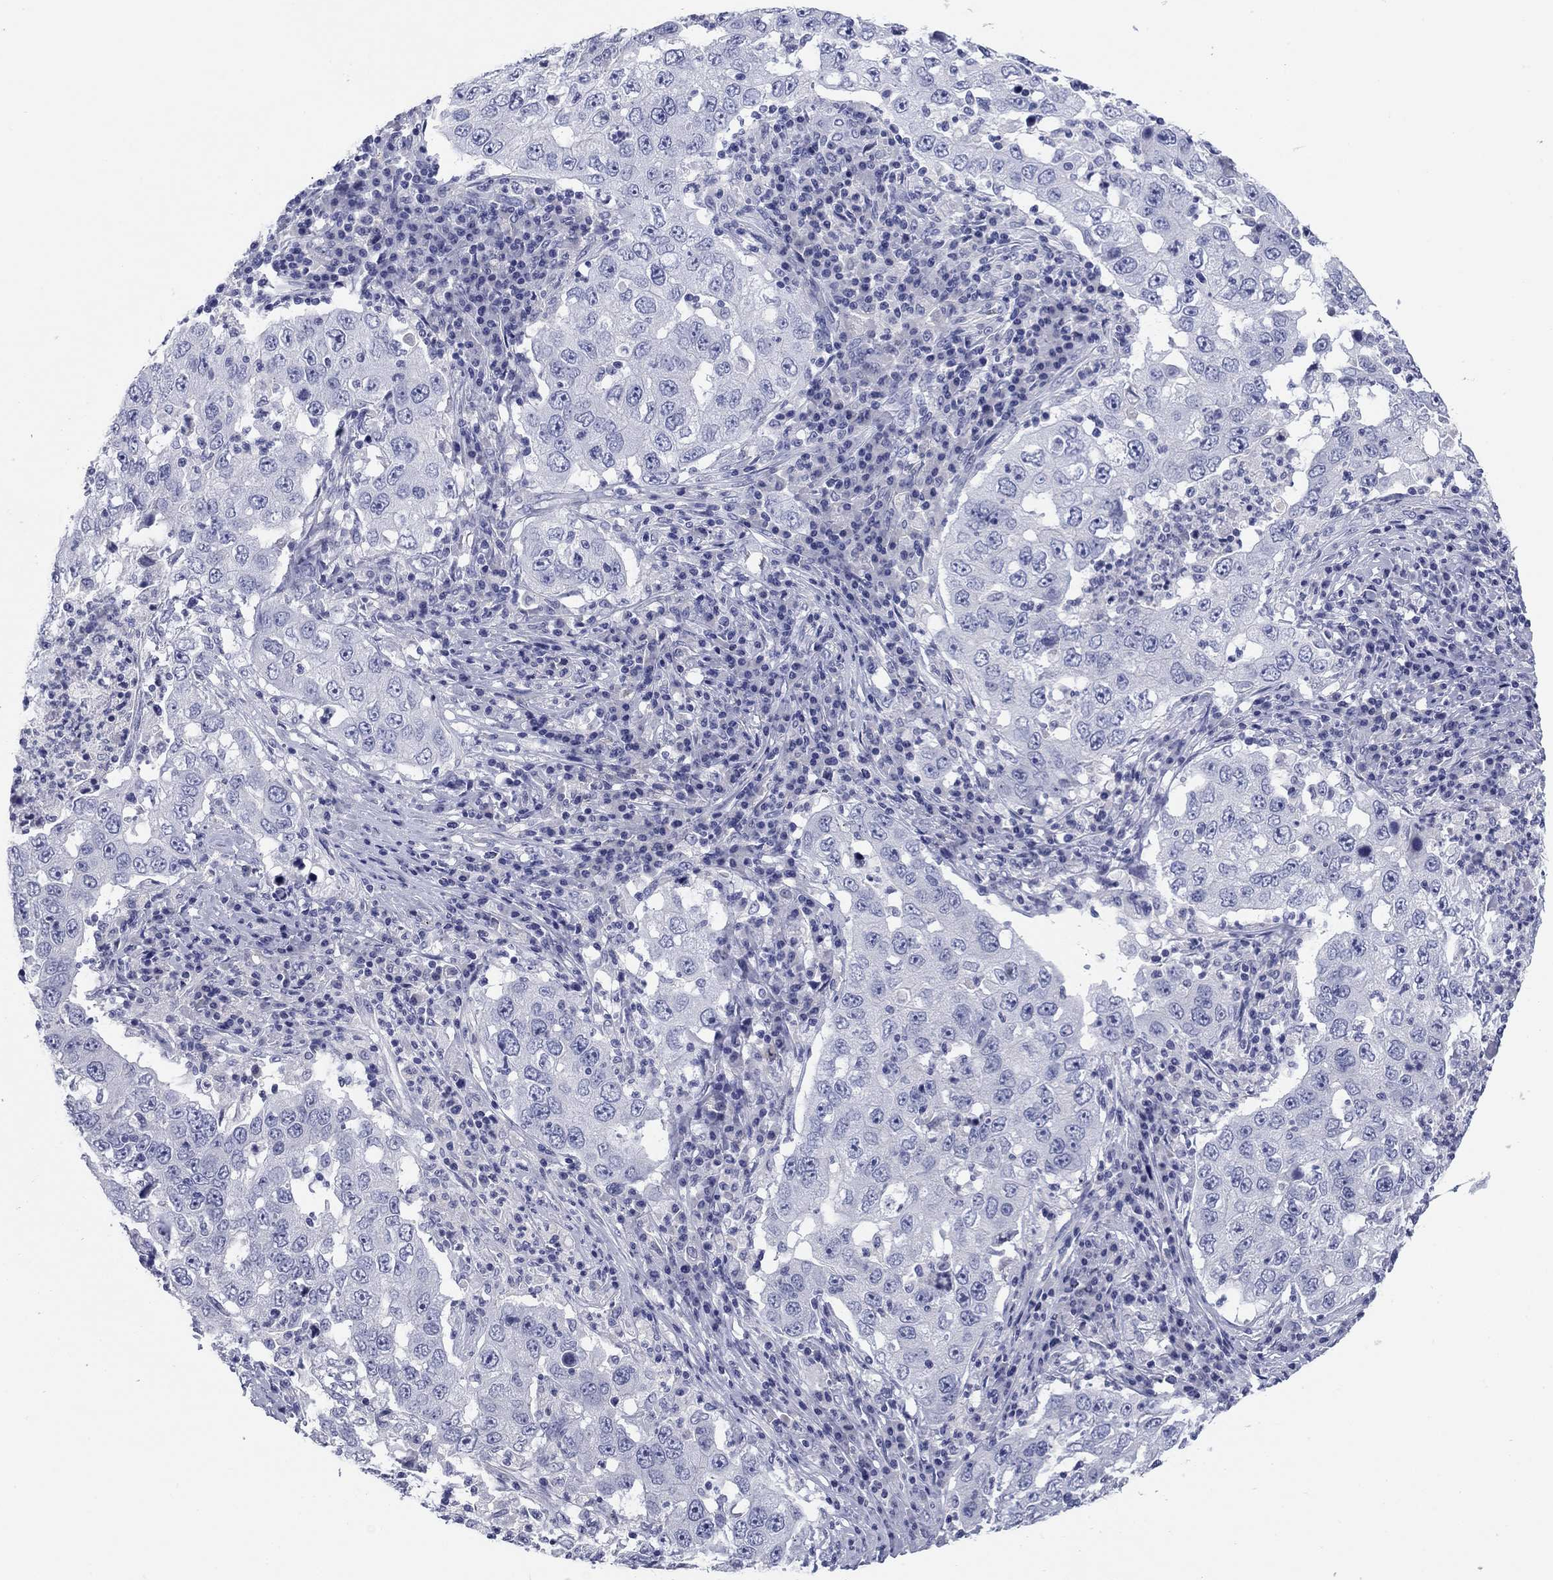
{"staining": {"intensity": "negative", "quantity": "none", "location": "none"}, "tissue": "lung cancer", "cell_type": "Tumor cells", "image_type": "cancer", "snomed": [{"axis": "morphology", "description": "Adenocarcinoma, NOS"}, {"axis": "topography", "description": "Lung"}], "caption": "An image of human lung cancer is negative for staining in tumor cells. Brightfield microscopy of immunohistochemistry (IHC) stained with DAB (3,3'-diaminobenzidine) (brown) and hematoxylin (blue), captured at high magnification.", "gene": "KCNH1", "patient": {"sex": "male", "age": 73}}